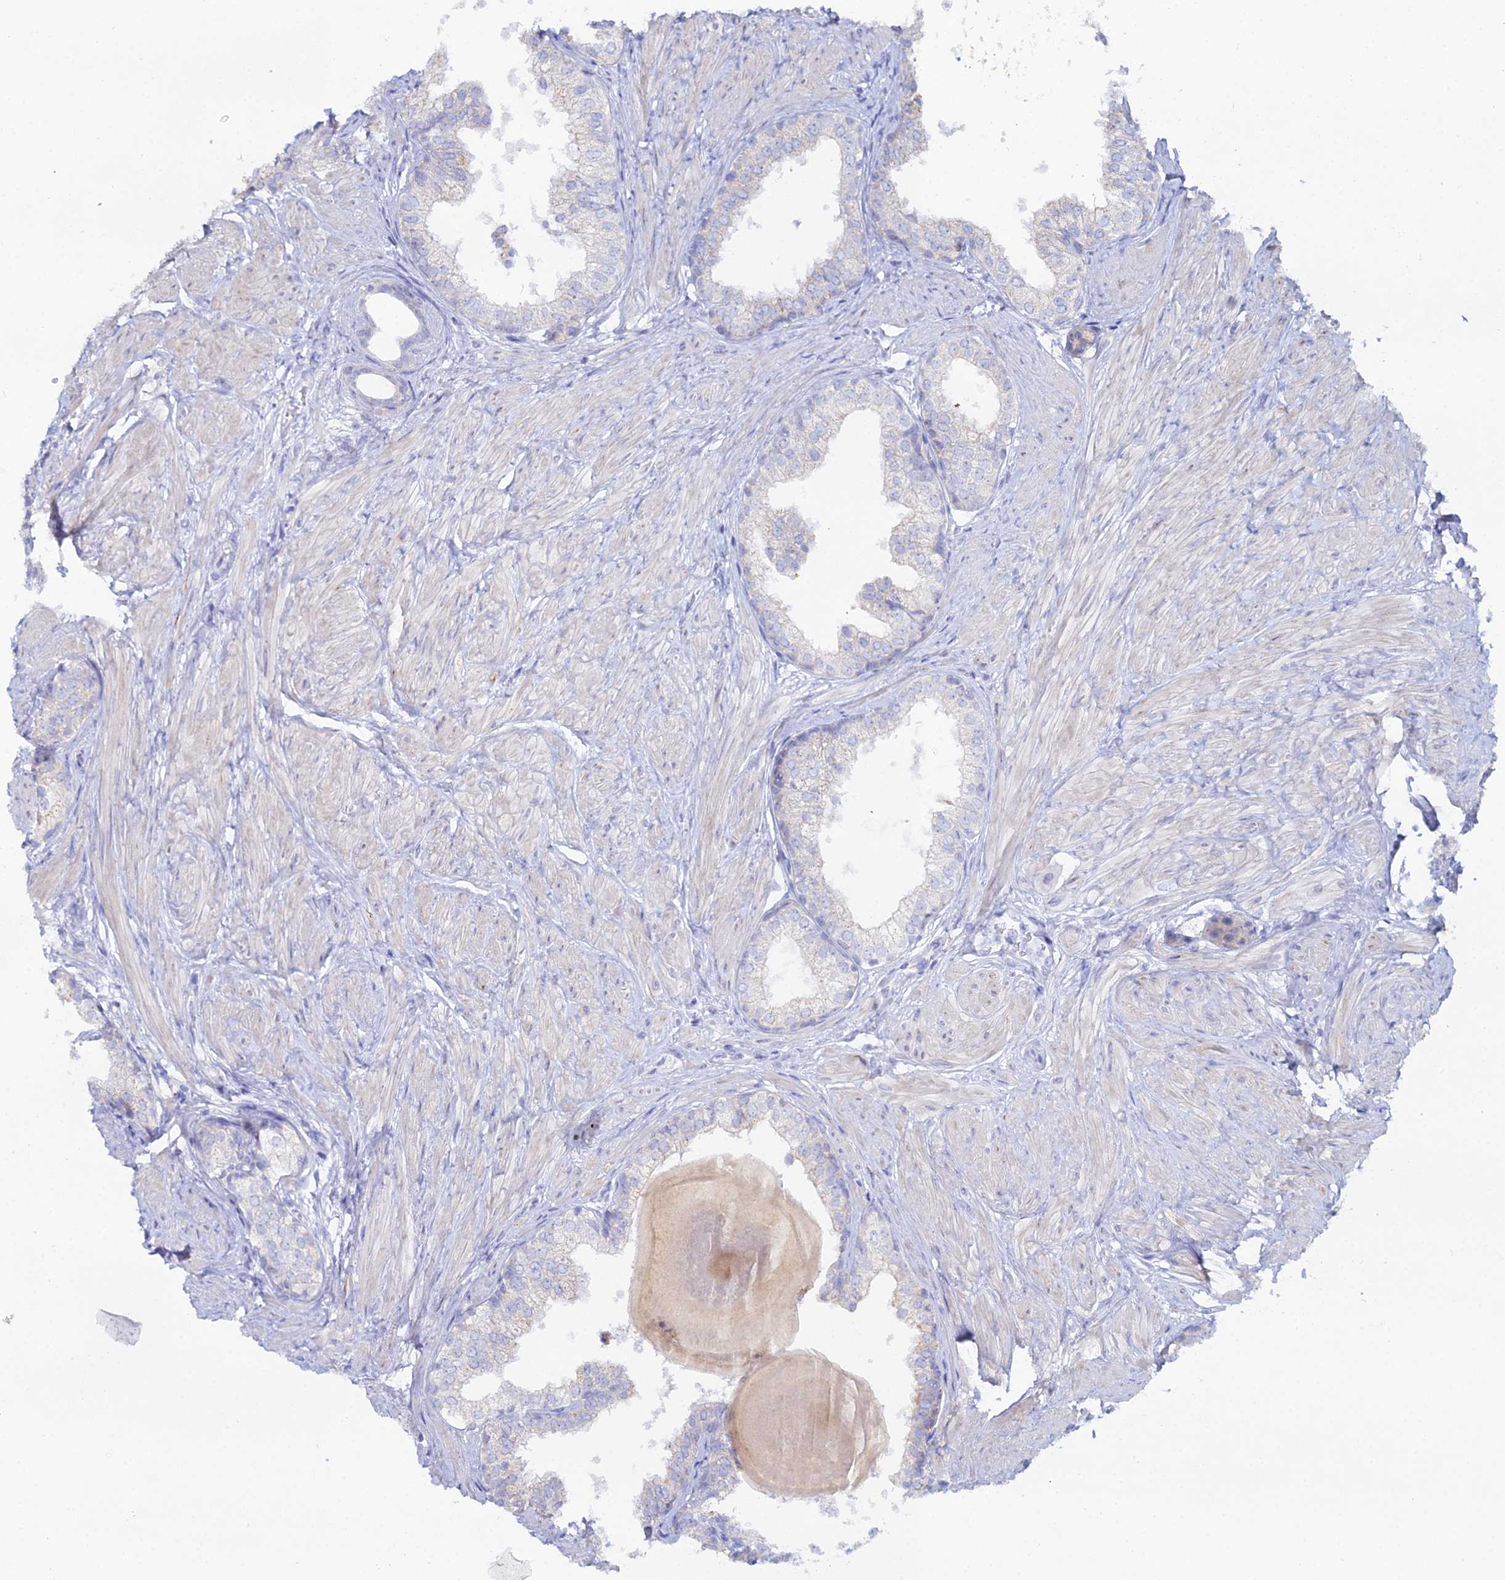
{"staining": {"intensity": "moderate", "quantity": "<25%", "location": "cytoplasmic/membranous"}, "tissue": "prostate", "cell_type": "Glandular cells", "image_type": "normal", "snomed": [{"axis": "morphology", "description": "Normal tissue, NOS"}, {"axis": "topography", "description": "Prostate"}], "caption": "Prostate stained for a protein (brown) exhibits moderate cytoplasmic/membranous positive expression in about <25% of glandular cells.", "gene": "DHX34", "patient": {"sex": "male", "age": 48}}